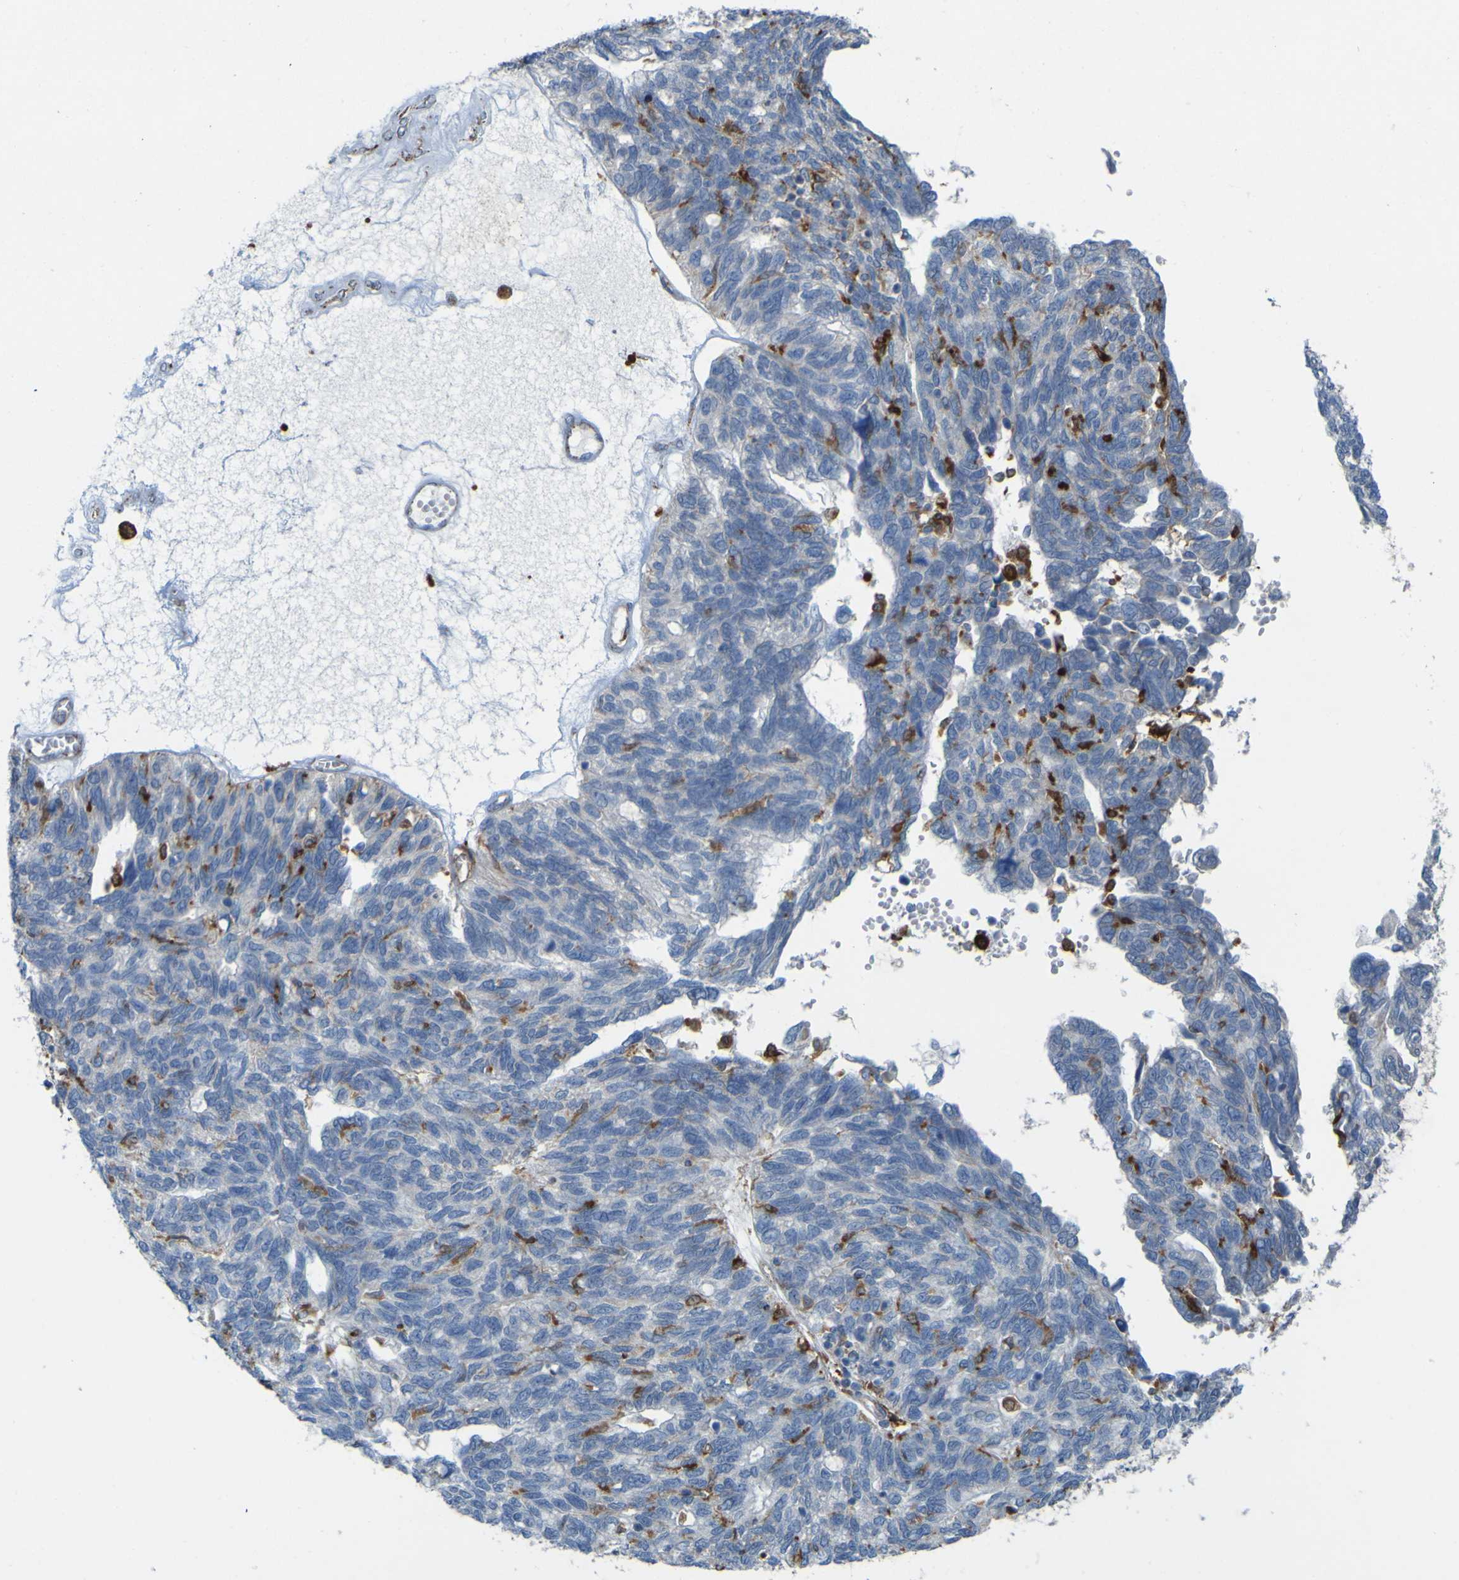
{"staining": {"intensity": "negative", "quantity": "none", "location": "none"}, "tissue": "ovarian cancer", "cell_type": "Tumor cells", "image_type": "cancer", "snomed": [{"axis": "morphology", "description": "Cystadenocarcinoma, serous, NOS"}, {"axis": "topography", "description": "Ovary"}], "caption": "Photomicrograph shows no protein staining in tumor cells of ovarian cancer (serous cystadenocarcinoma) tissue. (DAB IHC, high magnification).", "gene": "PLD3", "patient": {"sex": "female", "age": 79}}